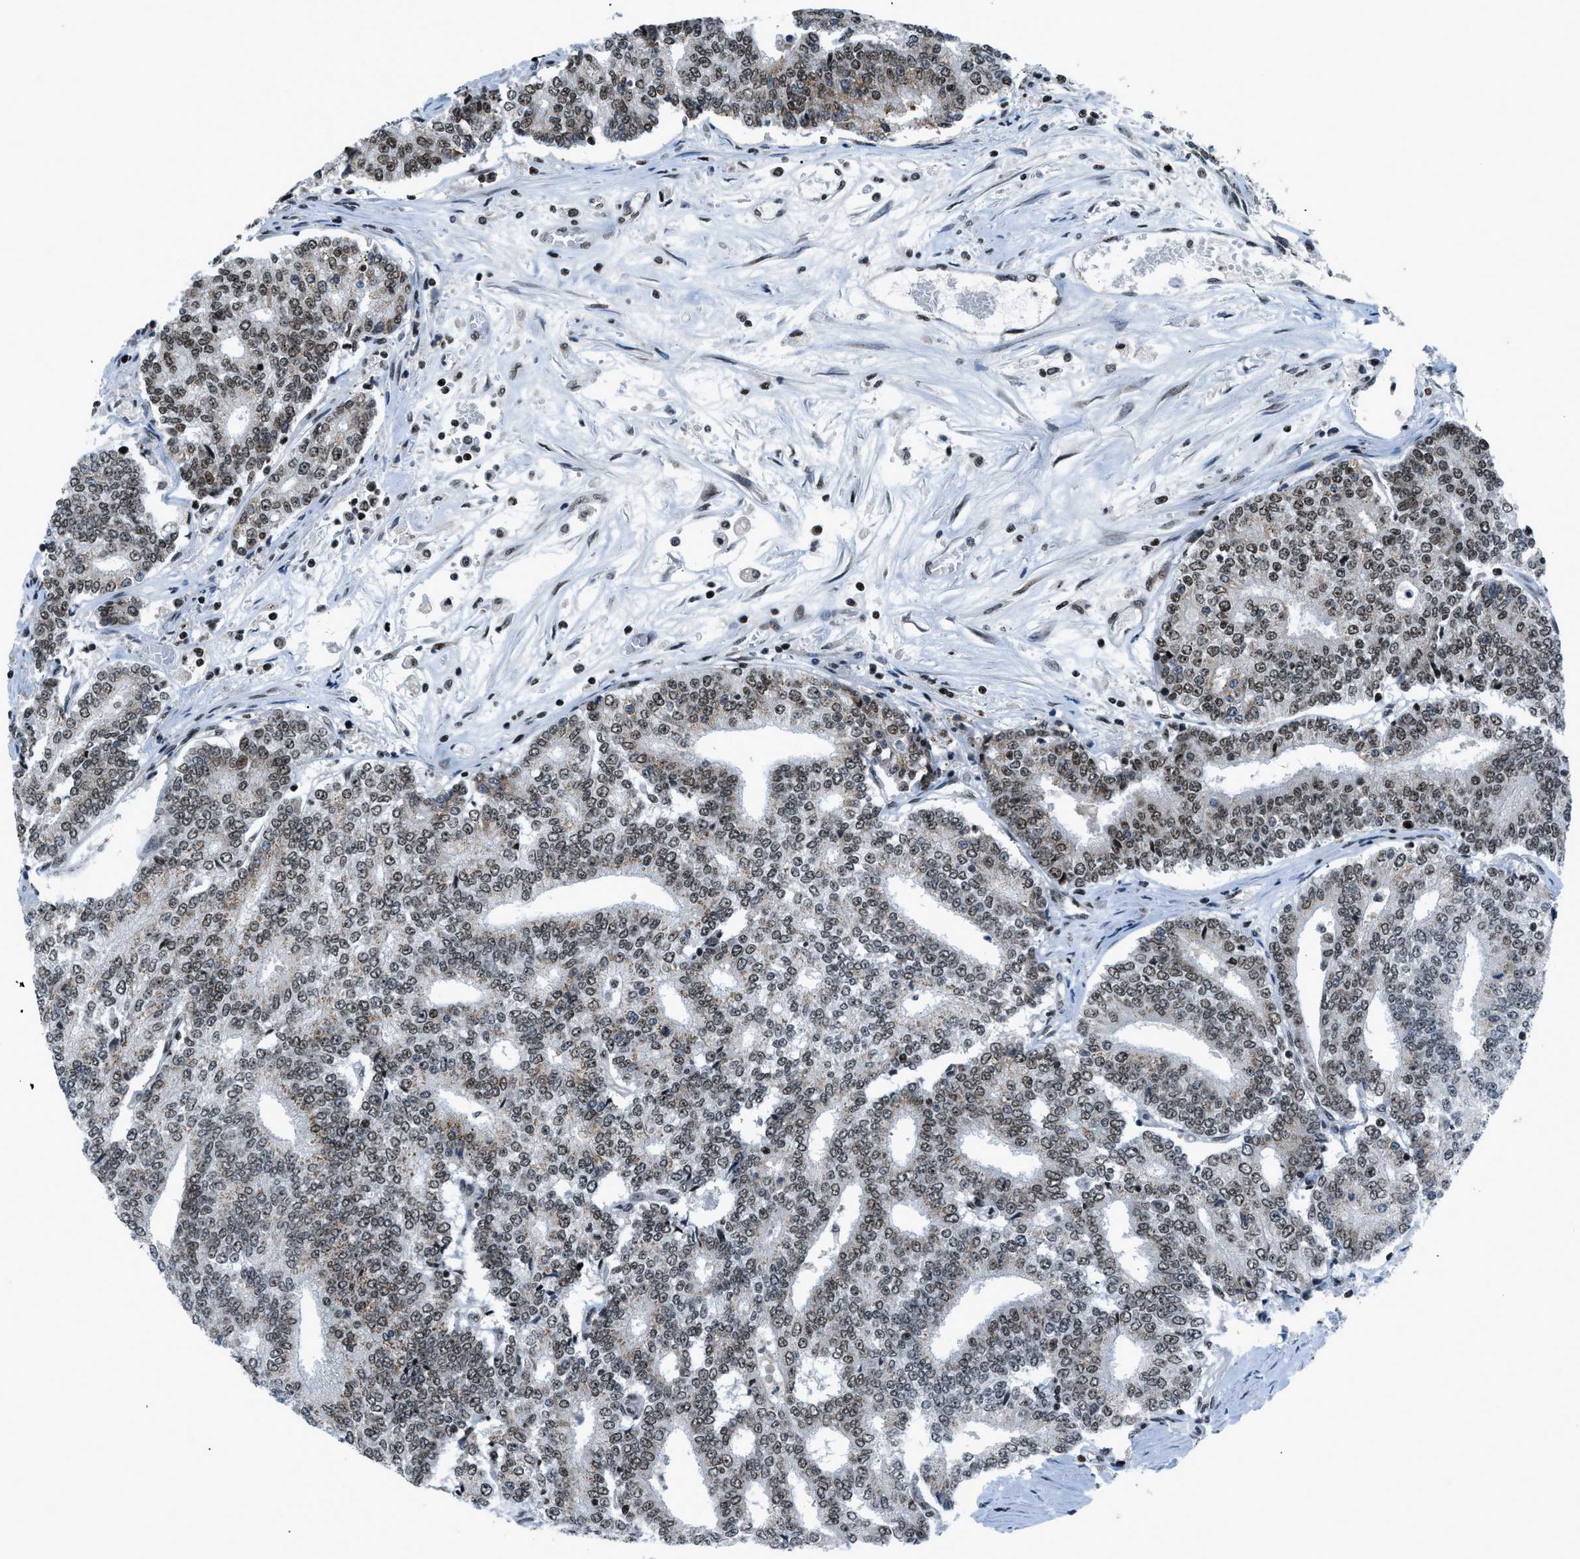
{"staining": {"intensity": "moderate", "quantity": ">75%", "location": "cytoplasmic/membranous,nuclear"}, "tissue": "prostate cancer", "cell_type": "Tumor cells", "image_type": "cancer", "snomed": [{"axis": "morphology", "description": "Normal tissue, NOS"}, {"axis": "morphology", "description": "Adenocarcinoma, High grade"}, {"axis": "topography", "description": "Prostate"}, {"axis": "topography", "description": "Seminal veicle"}], "caption": "Immunohistochemical staining of high-grade adenocarcinoma (prostate) shows medium levels of moderate cytoplasmic/membranous and nuclear protein expression in approximately >75% of tumor cells.", "gene": "RAD51B", "patient": {"sex": "male", "age": 55}}